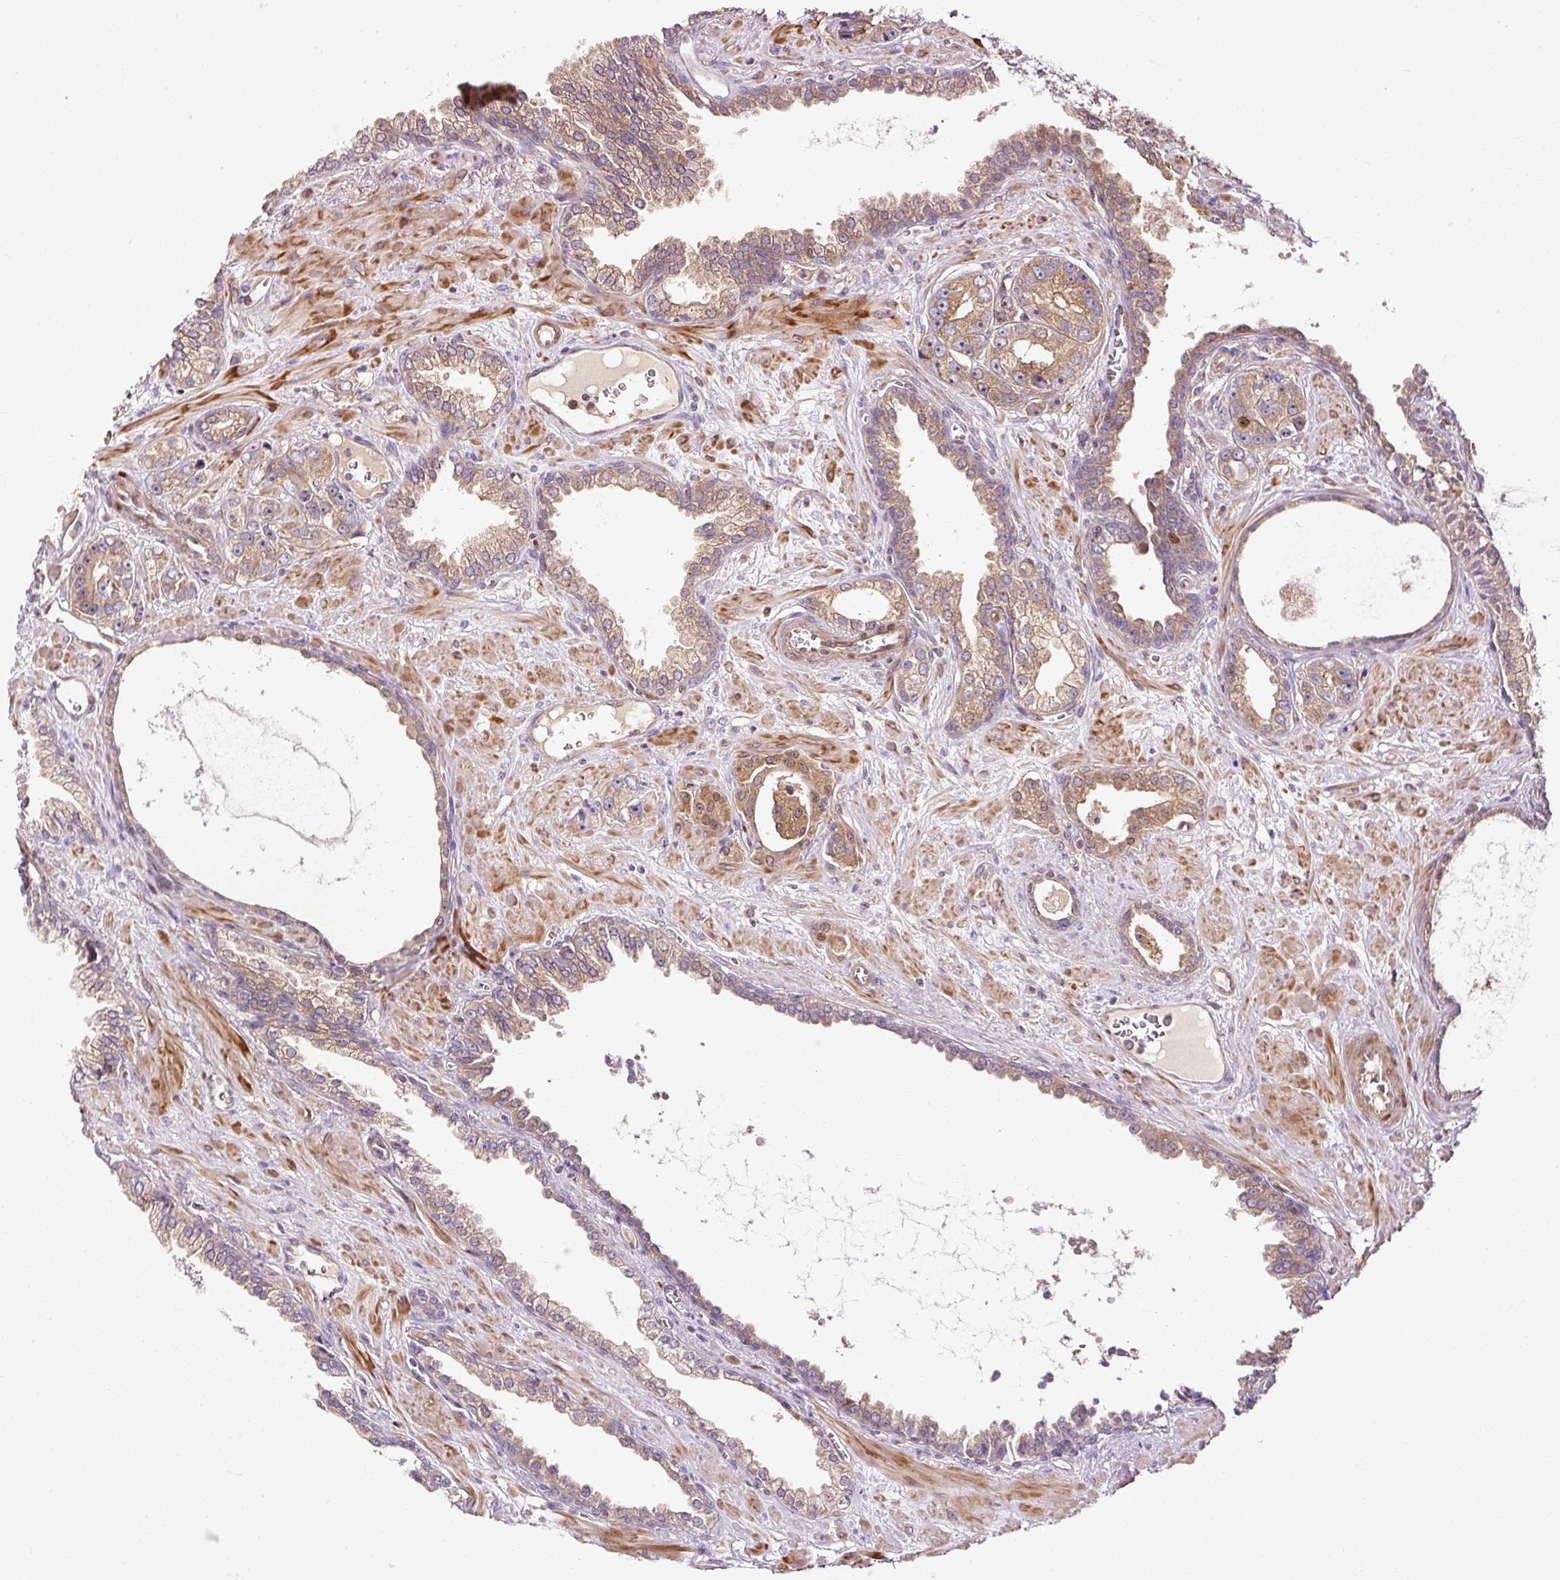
{"staining": {"intensity": "moderate", "quantity": ">75%", "location": "cytoplasmic/membranous"}, "tissue": "prostate cancer", "cell_type": "Tumor cells", "image_type": "cancer", "snomed": [{"axis": "morphology", "description": "Adenocarcinoma, High grade"}, {"axis": "topography", "description": "Prostate"}], "caption": "A brown stain shows moderate cytoplasmic/membranous expression of a protein in prostate cancer tumor cells. (Stains: DAB (3,3'-diaminobenzidine) in brown, nuclei in blue, Microscopy: brightfield microscopy at high magnification).", "gene": "NAPA", "patient": {"sex": "male", "age": 71}}